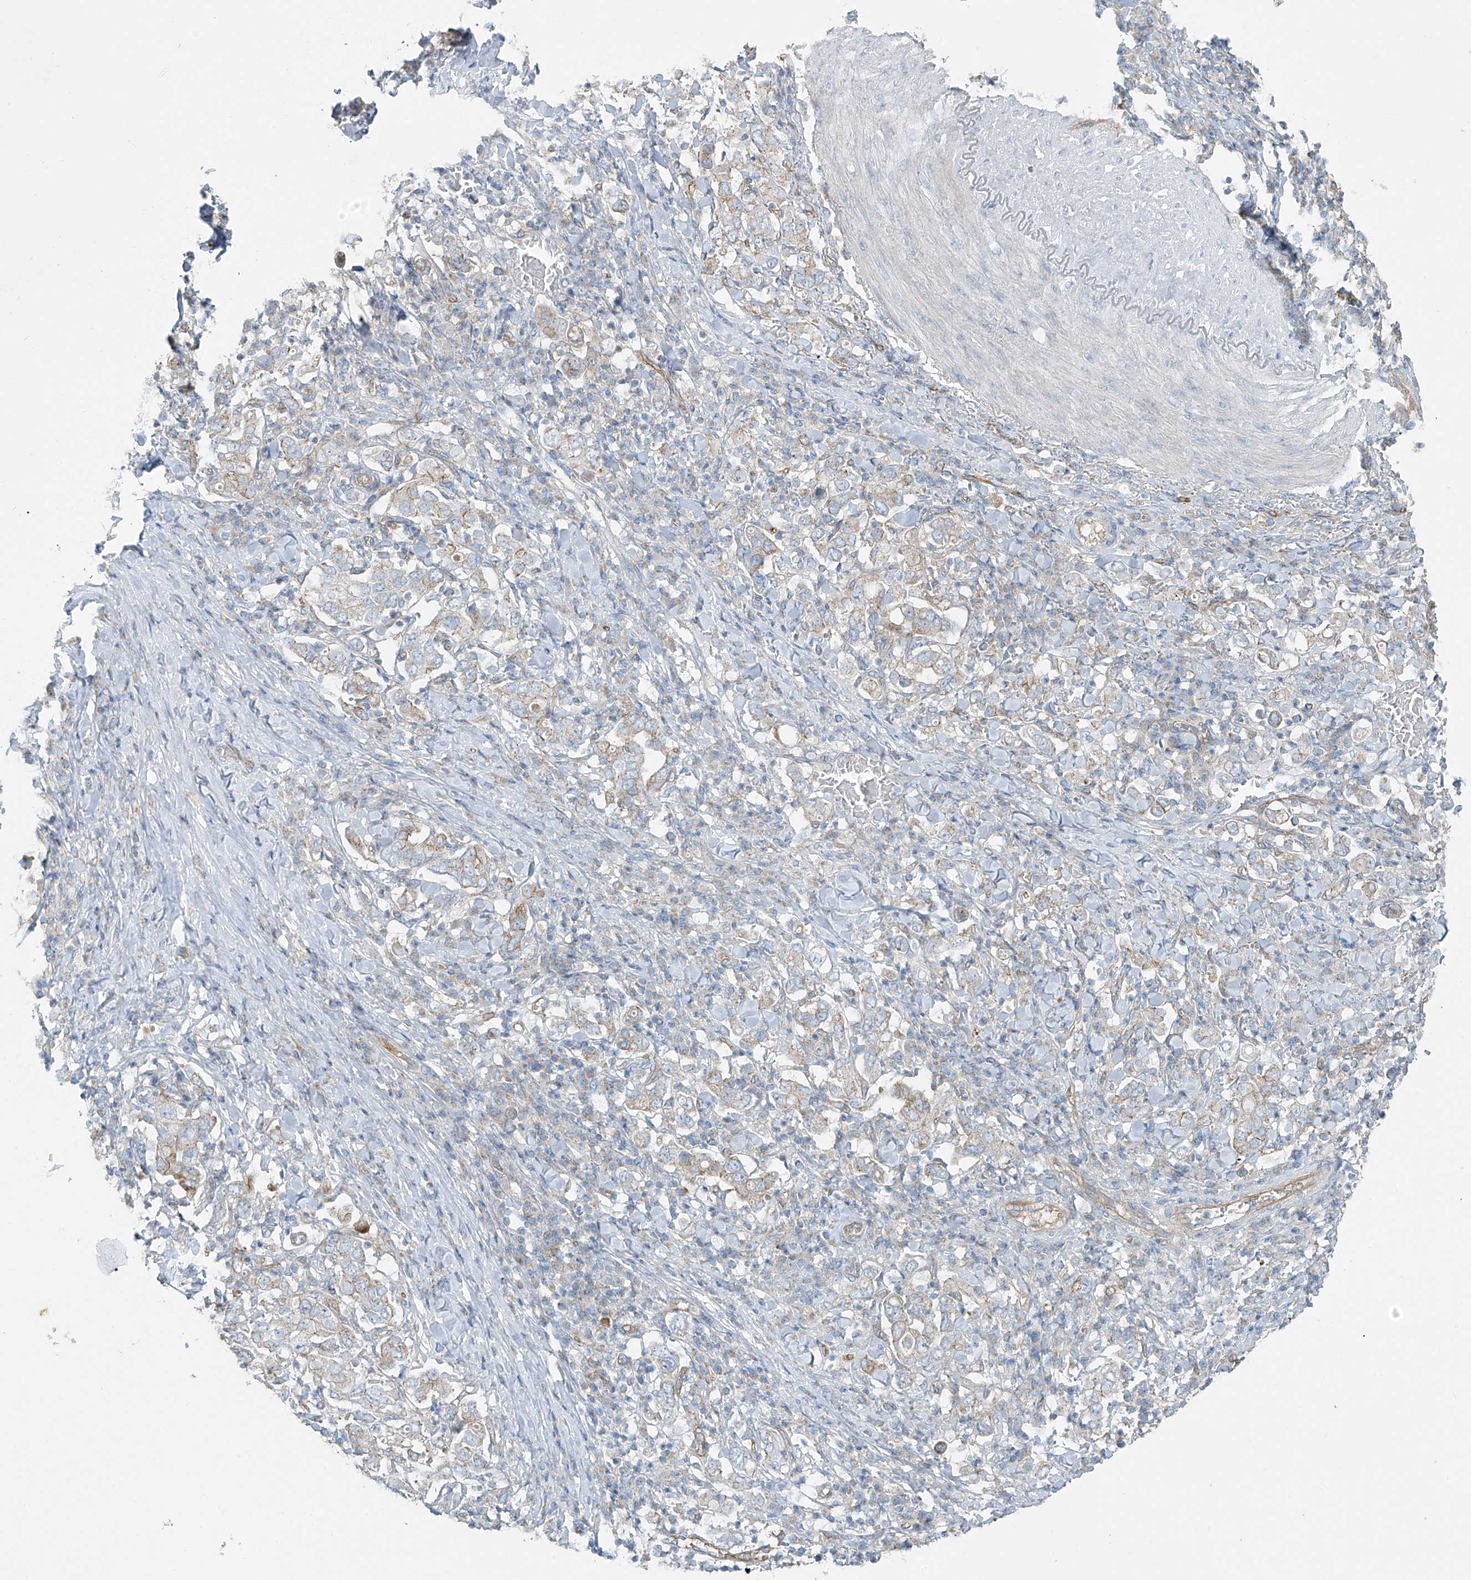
{"staining": {"intensity": "weak", "quantity": "25%-75%", "location": "cytoplasmic/membranous"}, "tissue": "stomach cancer", "cell_type": "Tumor cells", "image_type": "cancer", "snomed": [{"axis": "morphology", "description": "Adenocarcinoma, NOS"}, {"axis": "topography", "description": "Stomach, upper"}], "caption": "The micrograph demonstrates staining of stomach cancer, revealing weak cytoplasmic/membranous protein expression (brown color) within tumor cells. The staining was performed using DAB (3,3'-diaminobenzidine) to visualize the protein expression in brown, while the nuclei were stained in blue with hematoxylin (Magnification: 20x).", "gene": "VAMP5", "patient": {"sex": "male", "age": 62}}